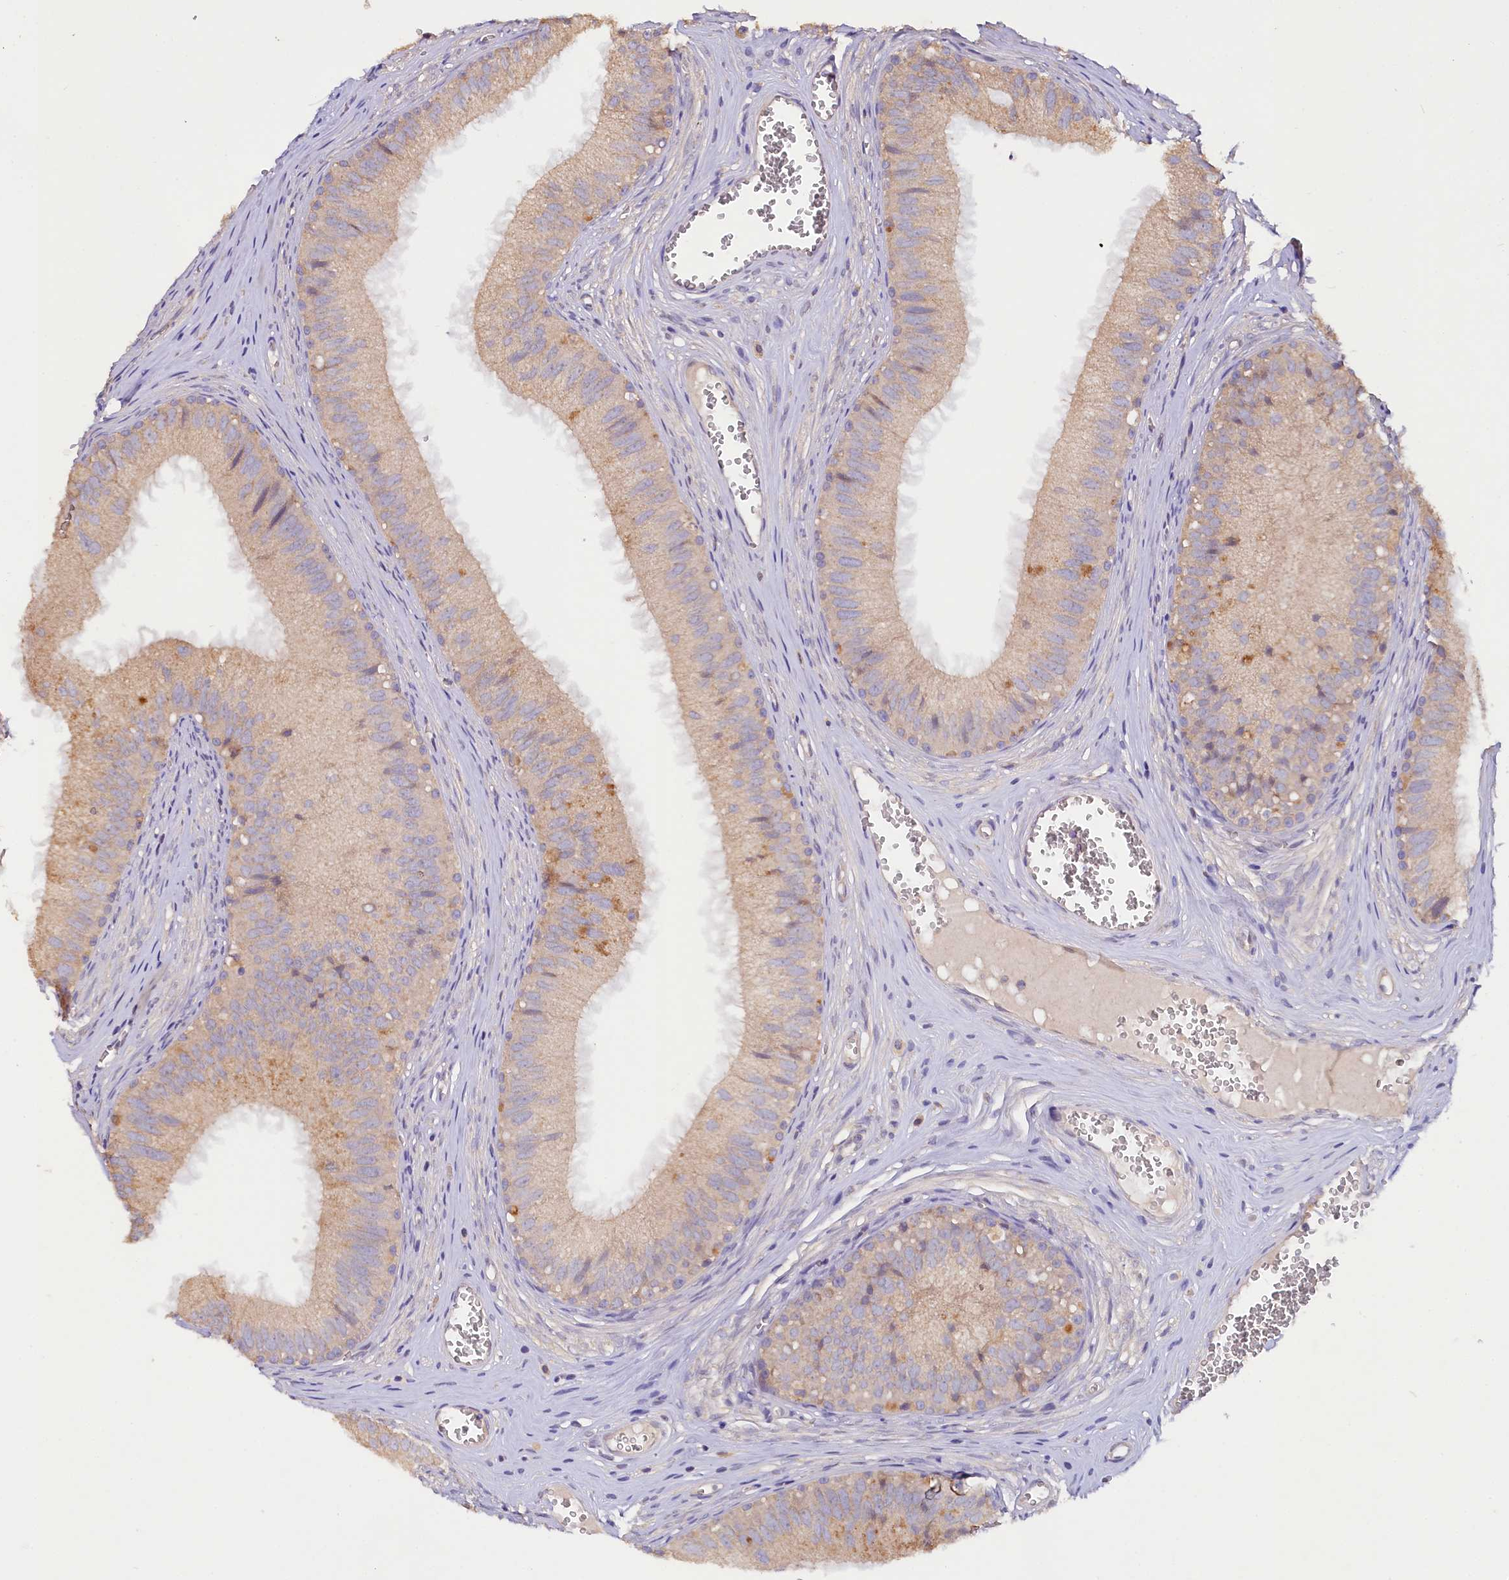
{"staining": {"intensity": "moderate", "quantity": "<25%", "location": "cytoplasmic/membranous"}, "tissue": "epididymis", "cell_type": "Glandular cells", "image_type": "normal", "snomed": [{"axis": "morphology", "description": "Normal tissue, NOS"}, {"axis": "topography", "description": "Epididymis"}], "caption": "IHC of benign human epididymis displays low levels of moderate cytoplasmic/membranous positivity in about <25% of glandular cells. The staining was performed using DAB (3,3'-diaminobenzidine) to visualize the protein expression in brown, while the nuclei were stained in blue with hematoxylin (Magnification: 20x).", "gene": "ETFBKMT", "patient": {"sex": "male", "age": 36}}